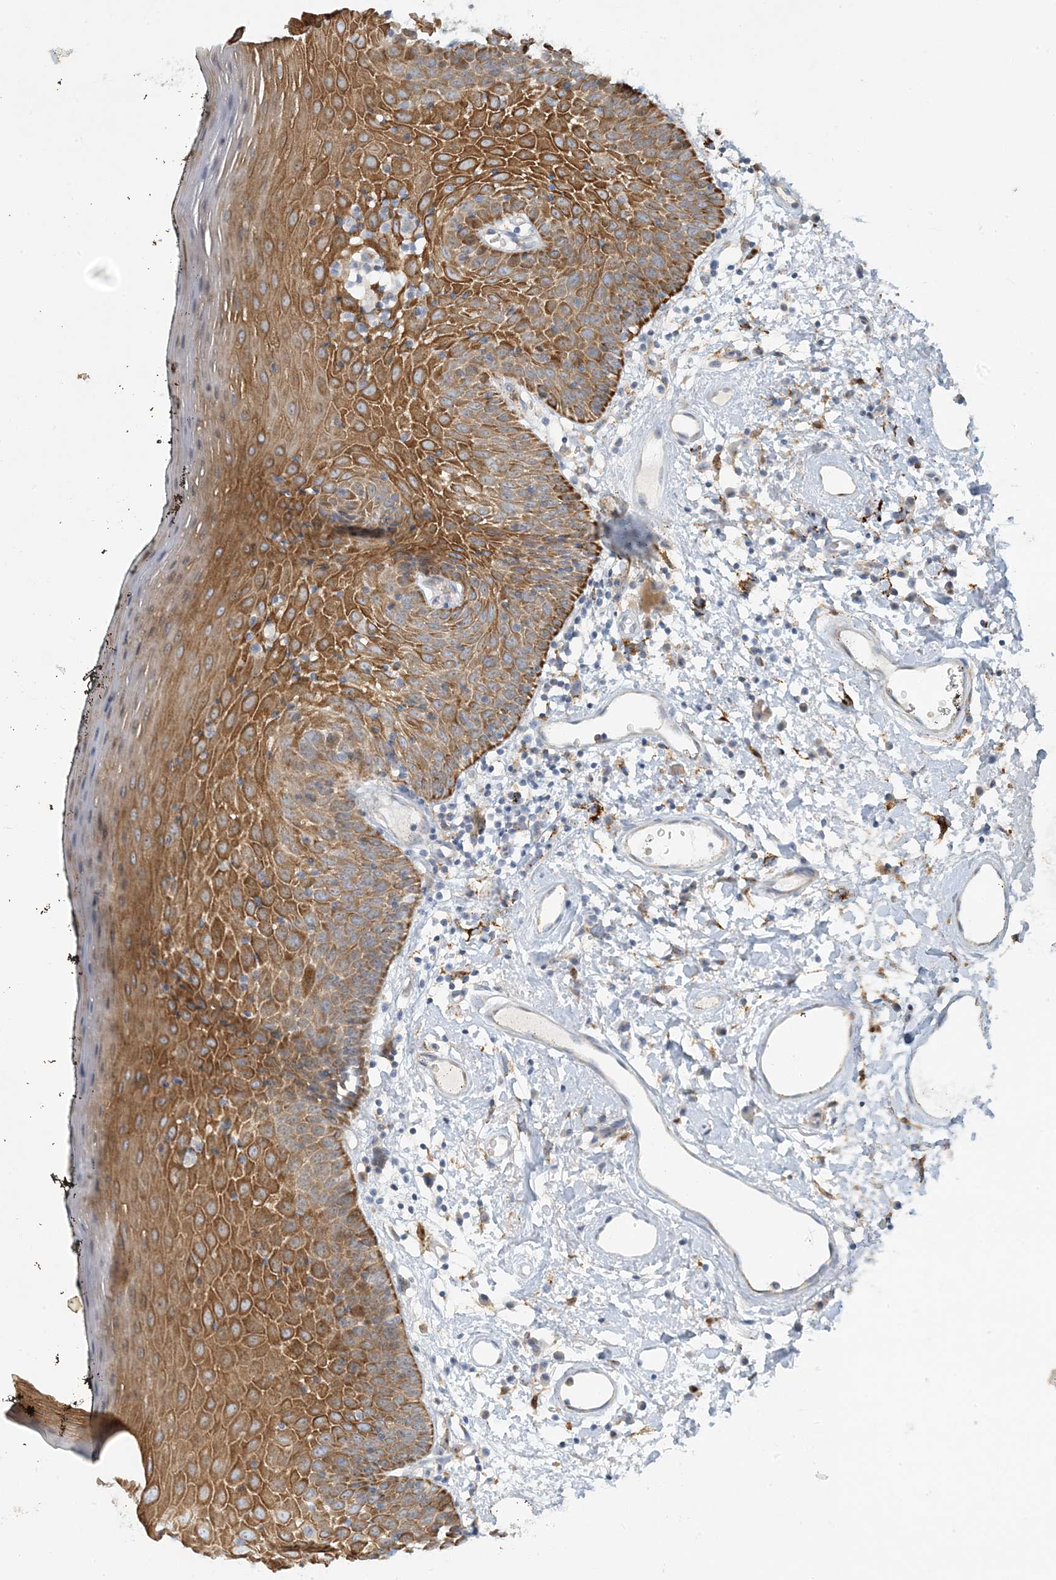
{"staining": {"intensity": "strong", "quantity": ">75%", "location": "cytoplasmic/membranous"}, "tissue": "oral mucosa", "cell_type": "Squamous epithelial cells", "image_type": "normal", "snomed": [{"axis": "morphology", "description": "Normal tissue, NOS"}, {"axis": "topography", "description": "Oral tissue"}], "caption": "Strong cytoplasmic/membranous expression for a protein is seen in approximately >75% of squamous epithelial cells of benign oral mucosa using IHC.", "gene": "LTN1", "patient": {"sex": "male", "age": 74}}